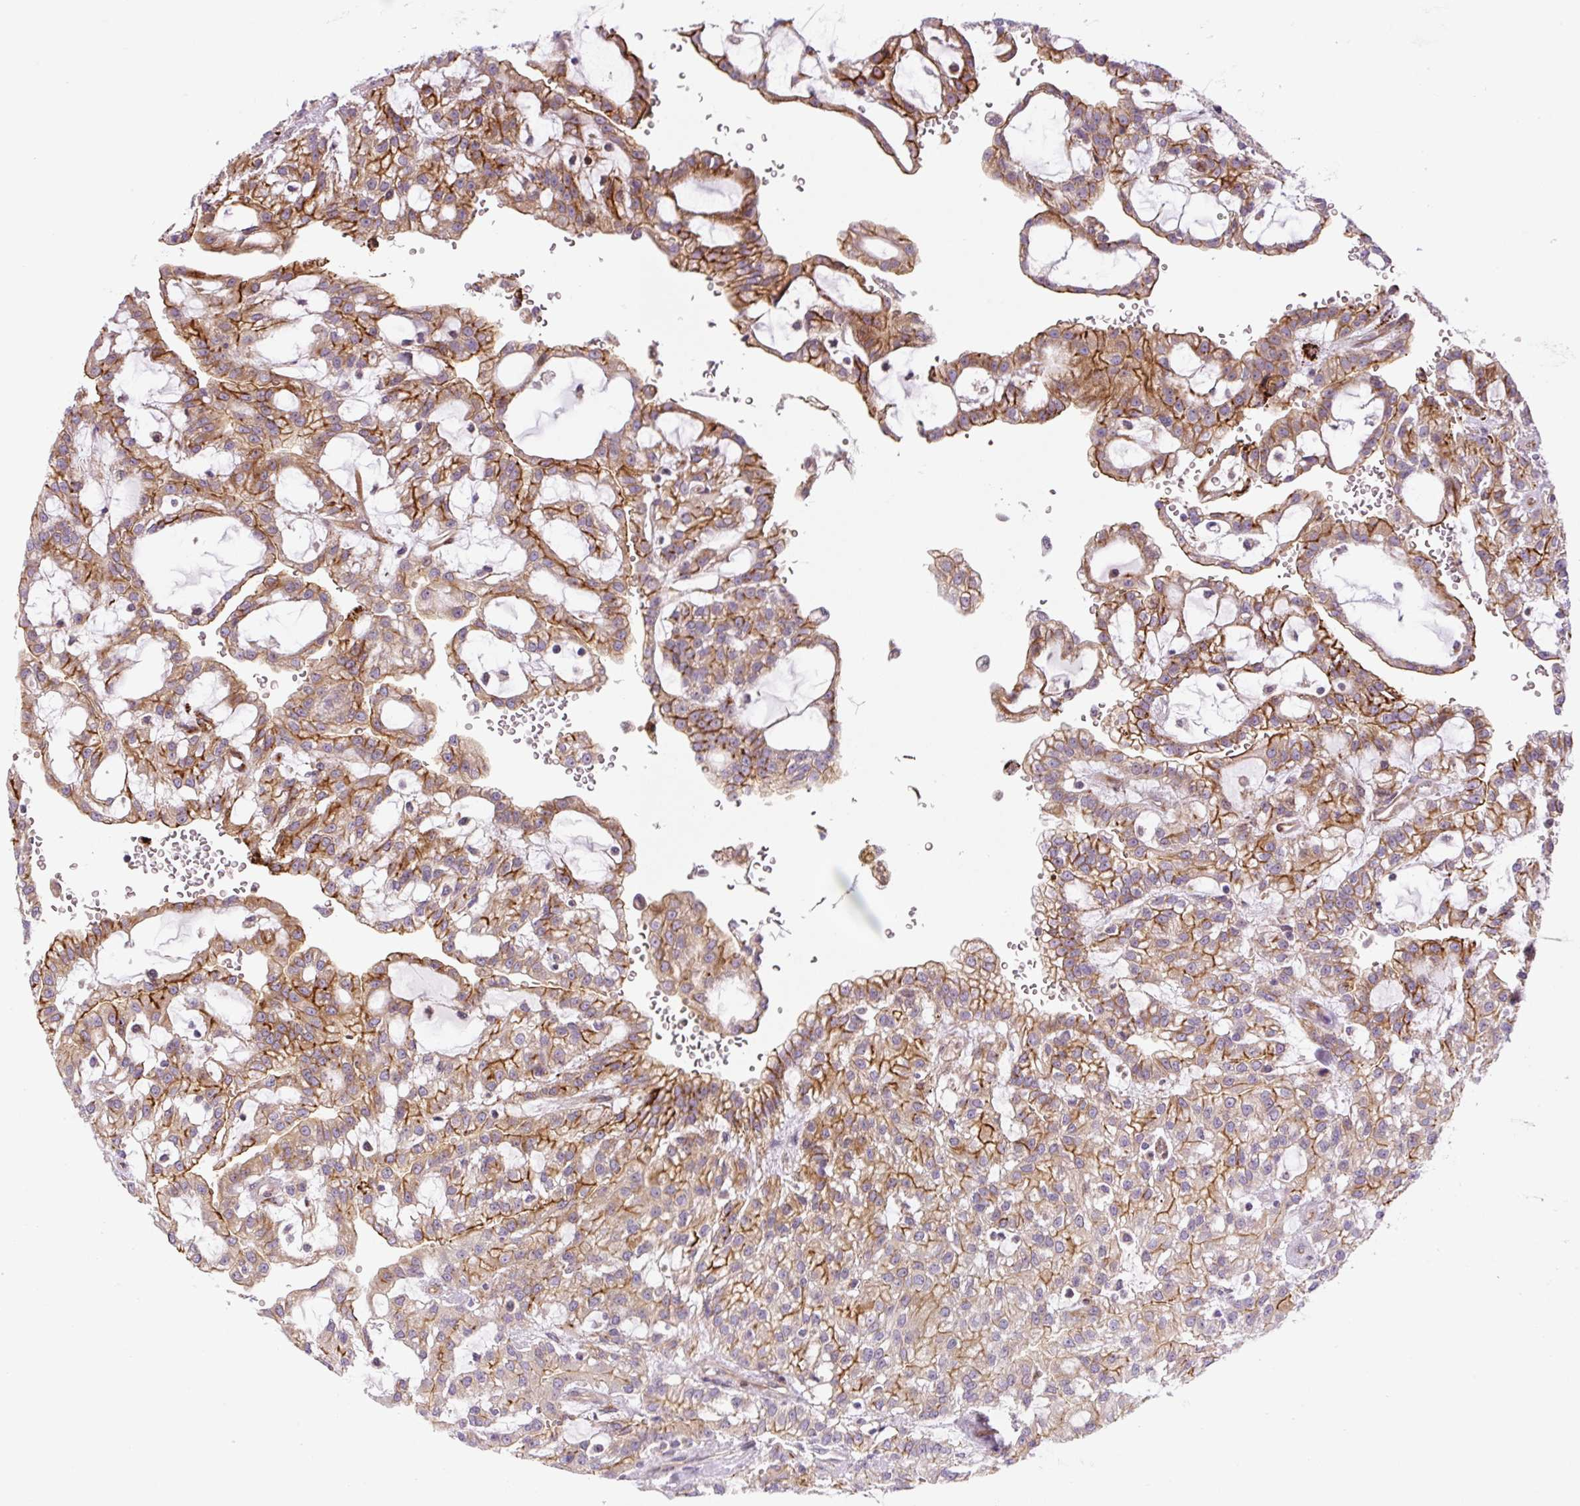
{"staining": {"intensity": "moderate", "quantity": ">75%", "location": "cytoplasmic/membranous"}, "tissue": "renal cancer", "cell_type": "Tumor cells", "image_type": "cancer", "snomed": [{"axis": "morphology", "description": "Adenocarcinoma, NOS"}, {"axis": "topography", "description": "Kidney"}], "caption": "Immunohistochemical staining of human renal adenocarcinoma shows moderate cytoplasmic/membranous protein expression in about >75% of tumor cells.", "gene": "DISP3", "patient": {"sex": "male", "age": 63}}